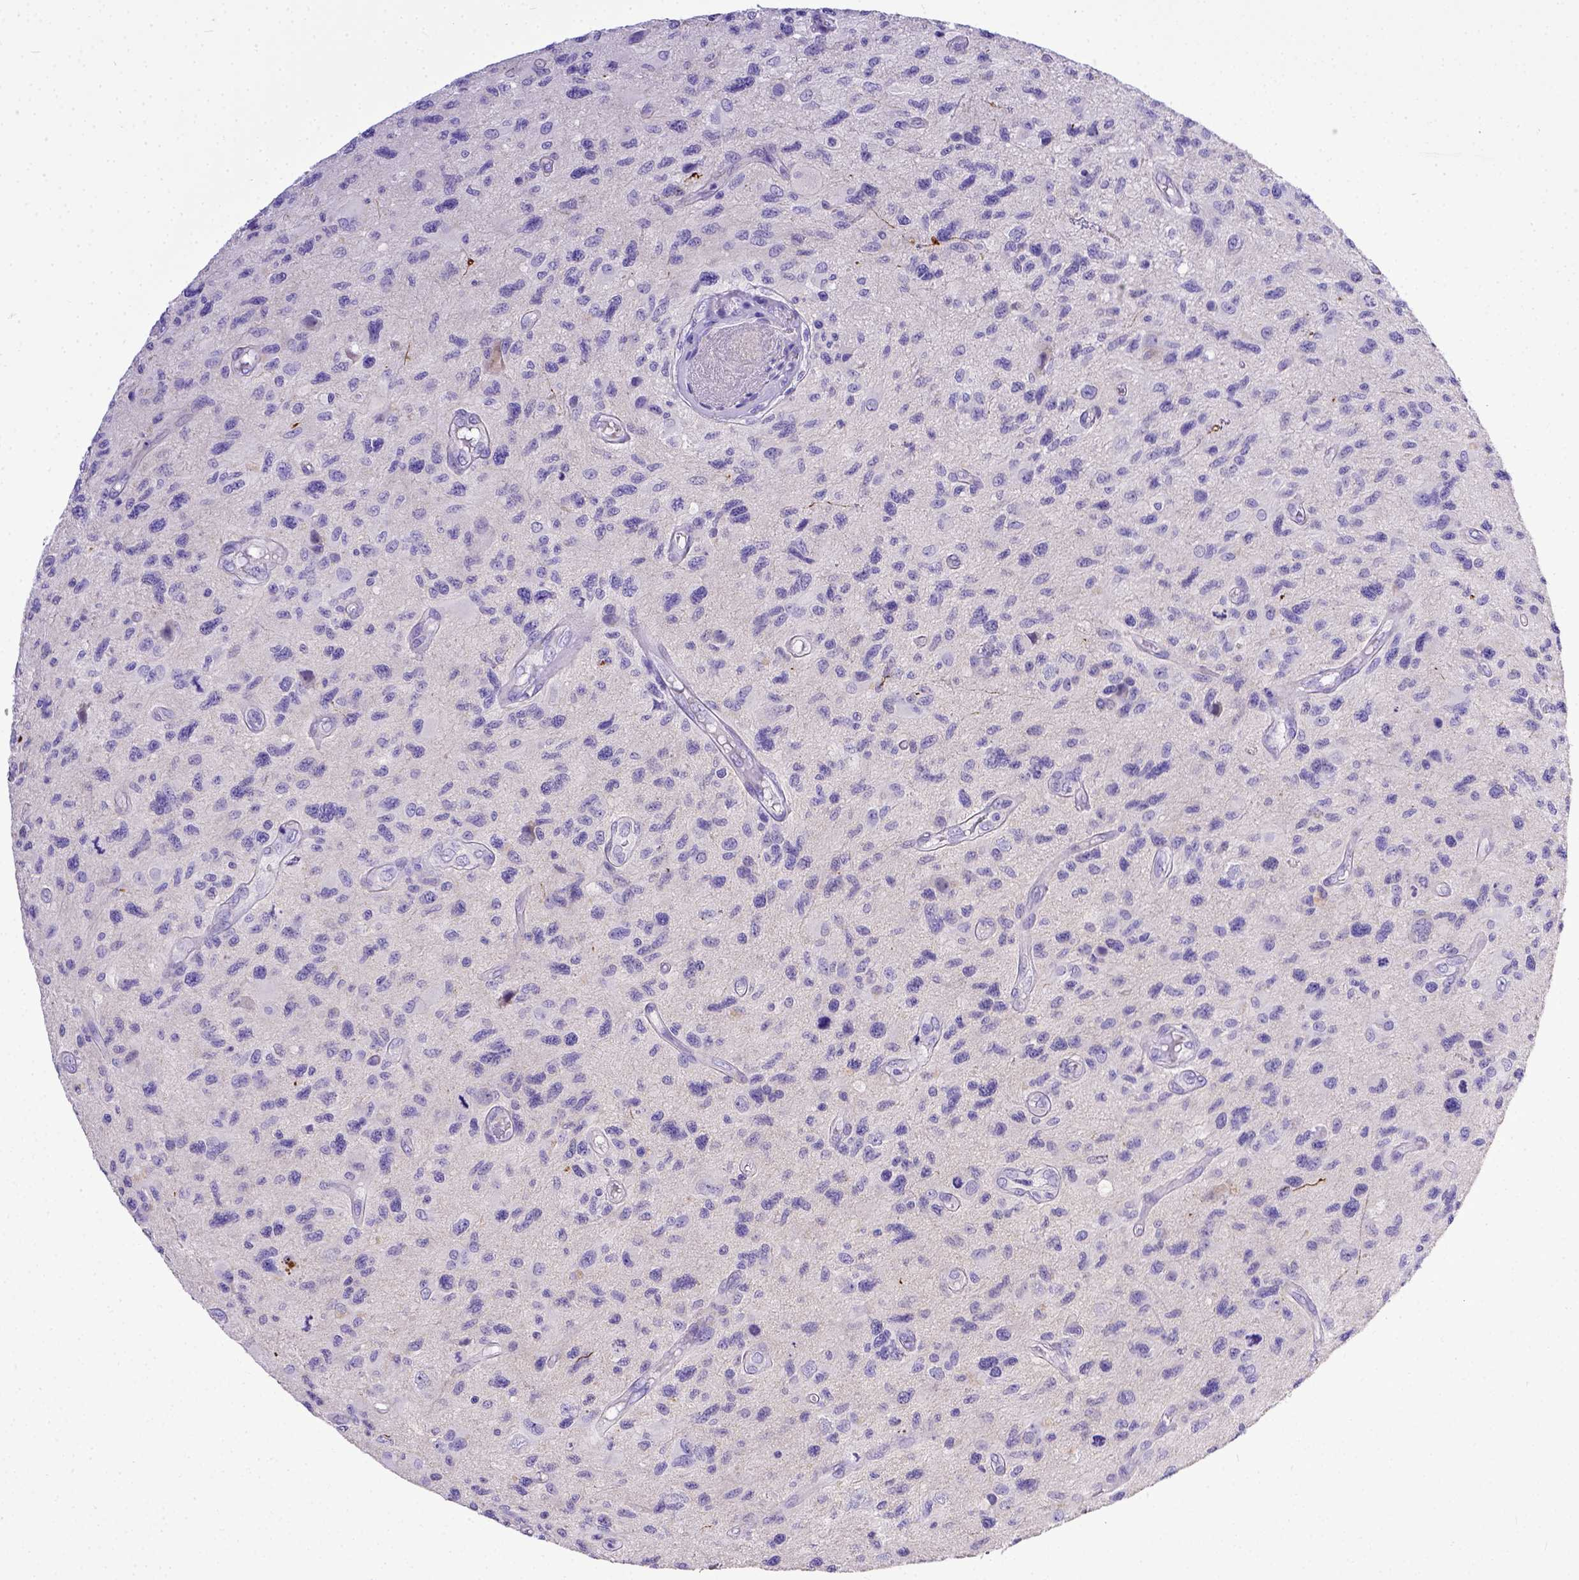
{"staining": {"intensity": "negative", "quantity": "none", "location": "none"}, "tissue": "glioma", "cell_type": "Tumor cells", "image_type": "cancer", "snomed": [{"axis": "morphology", "description": "Glioma, malignant, NOS"}, {"axis": "morphology", "description": "Glioma, malignant, High grade"}, {"axis": "topography", "description": "Brain"}], "caption": "Human malignant glioma stained for a protein using immunohistochemistry (IHC) reveals no expression in tumor cells.", "gene": "BTN1A1", "patient": {"sex": "female", "age": 71}}